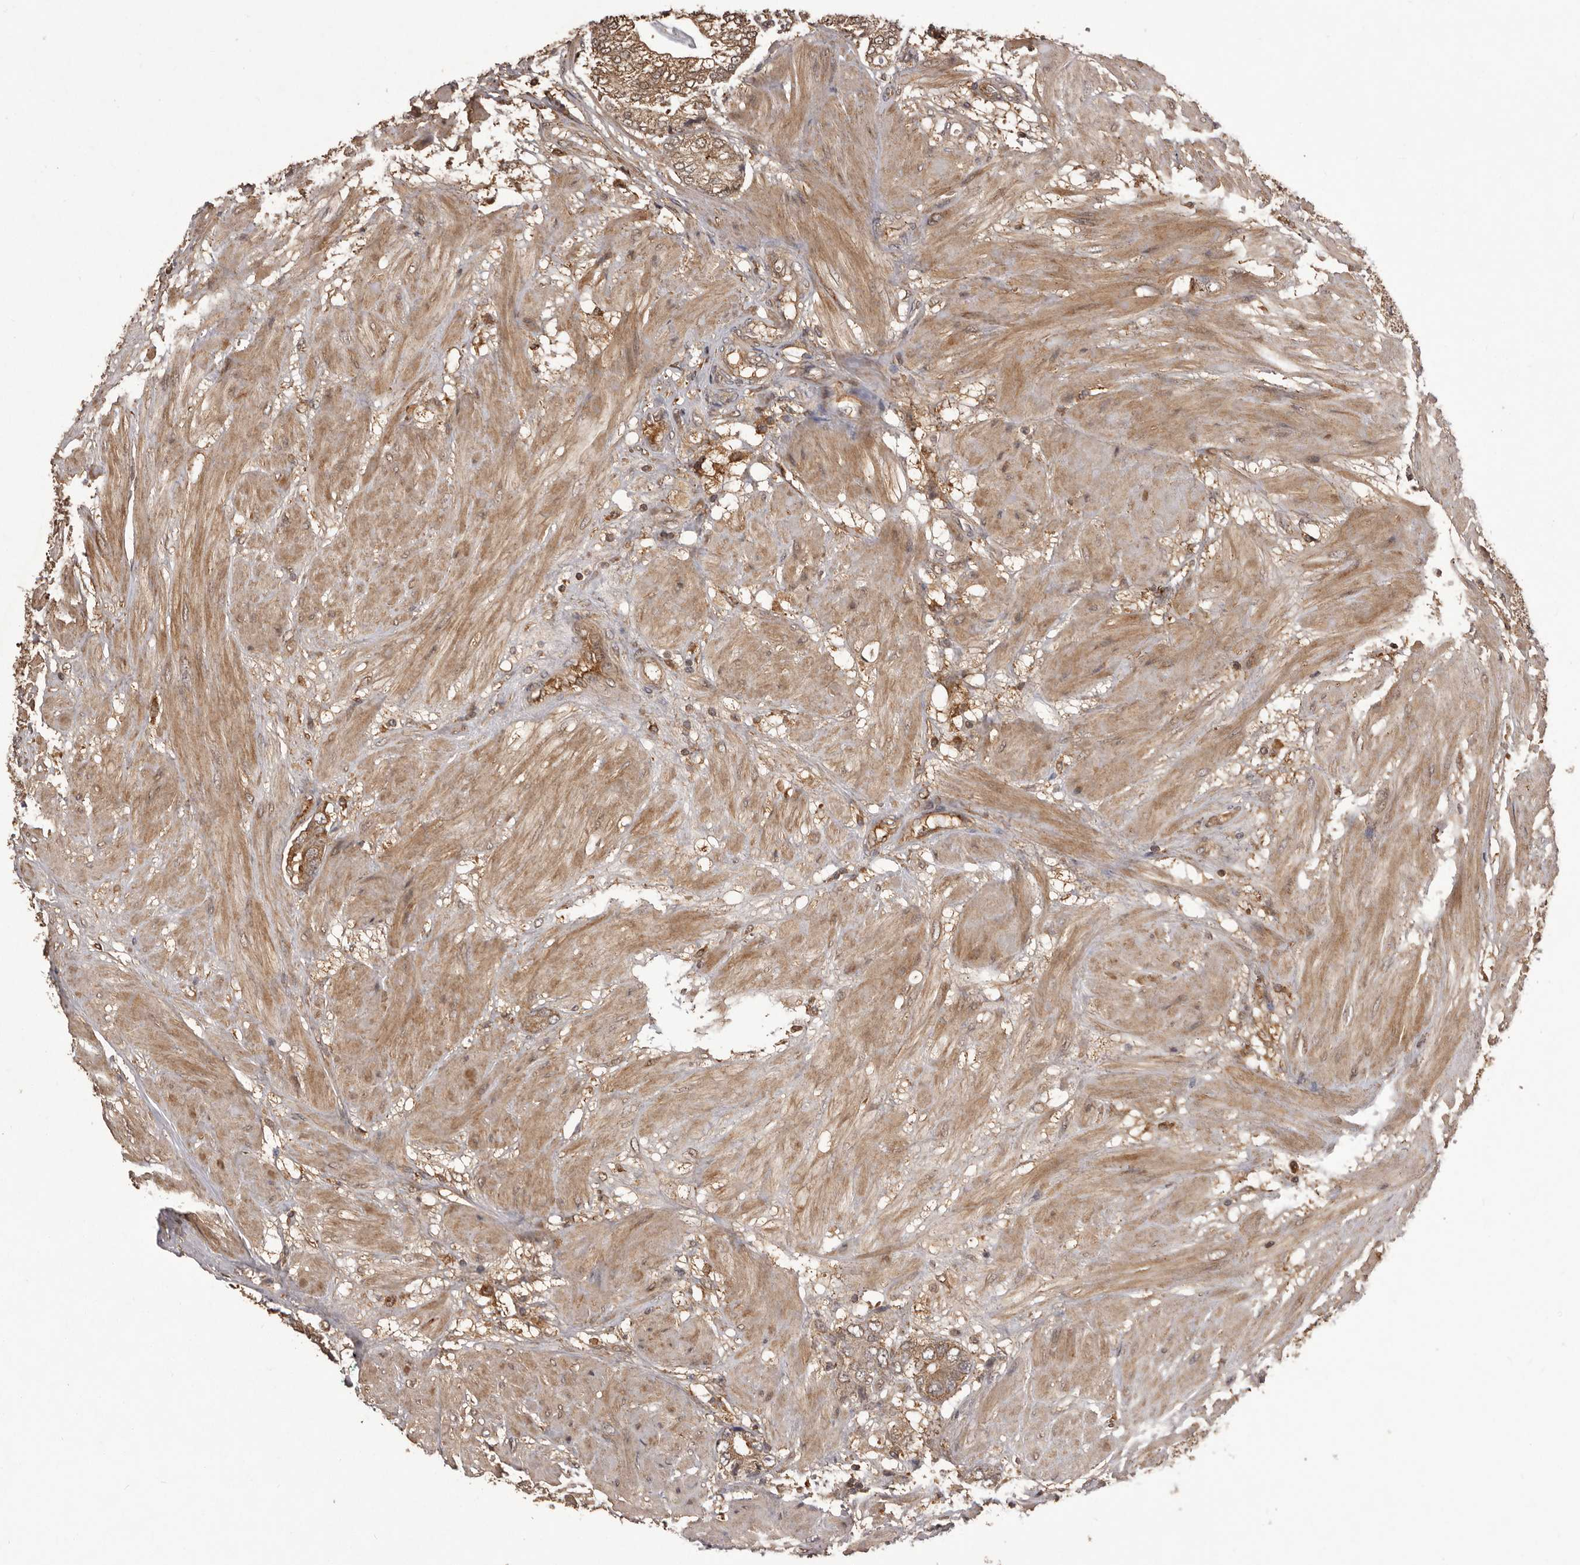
{"staining": {"intensity": "moderate", "quantity": ">75%", "location": "cytoplasmic/membranous"}, "tissue": "prostate cancer", "cell_type": "Tumor cells", "image_type": "cancer", "snomed": [{"axis": "morphology", "description": "Adenocarcinoma, High grade"}, {"axis": "topography", "description": "Prostate"}], "caption": "Immunohistochemistry histopathology image of human prostate cancer stained for a protein (brown), which demonstrates medium levels of moderate cytoplasmic/membranous staining in approximately >75% of tumor cells.", "gene": "SLC22A3", "patient": {"sex": "male", "age": 50}}